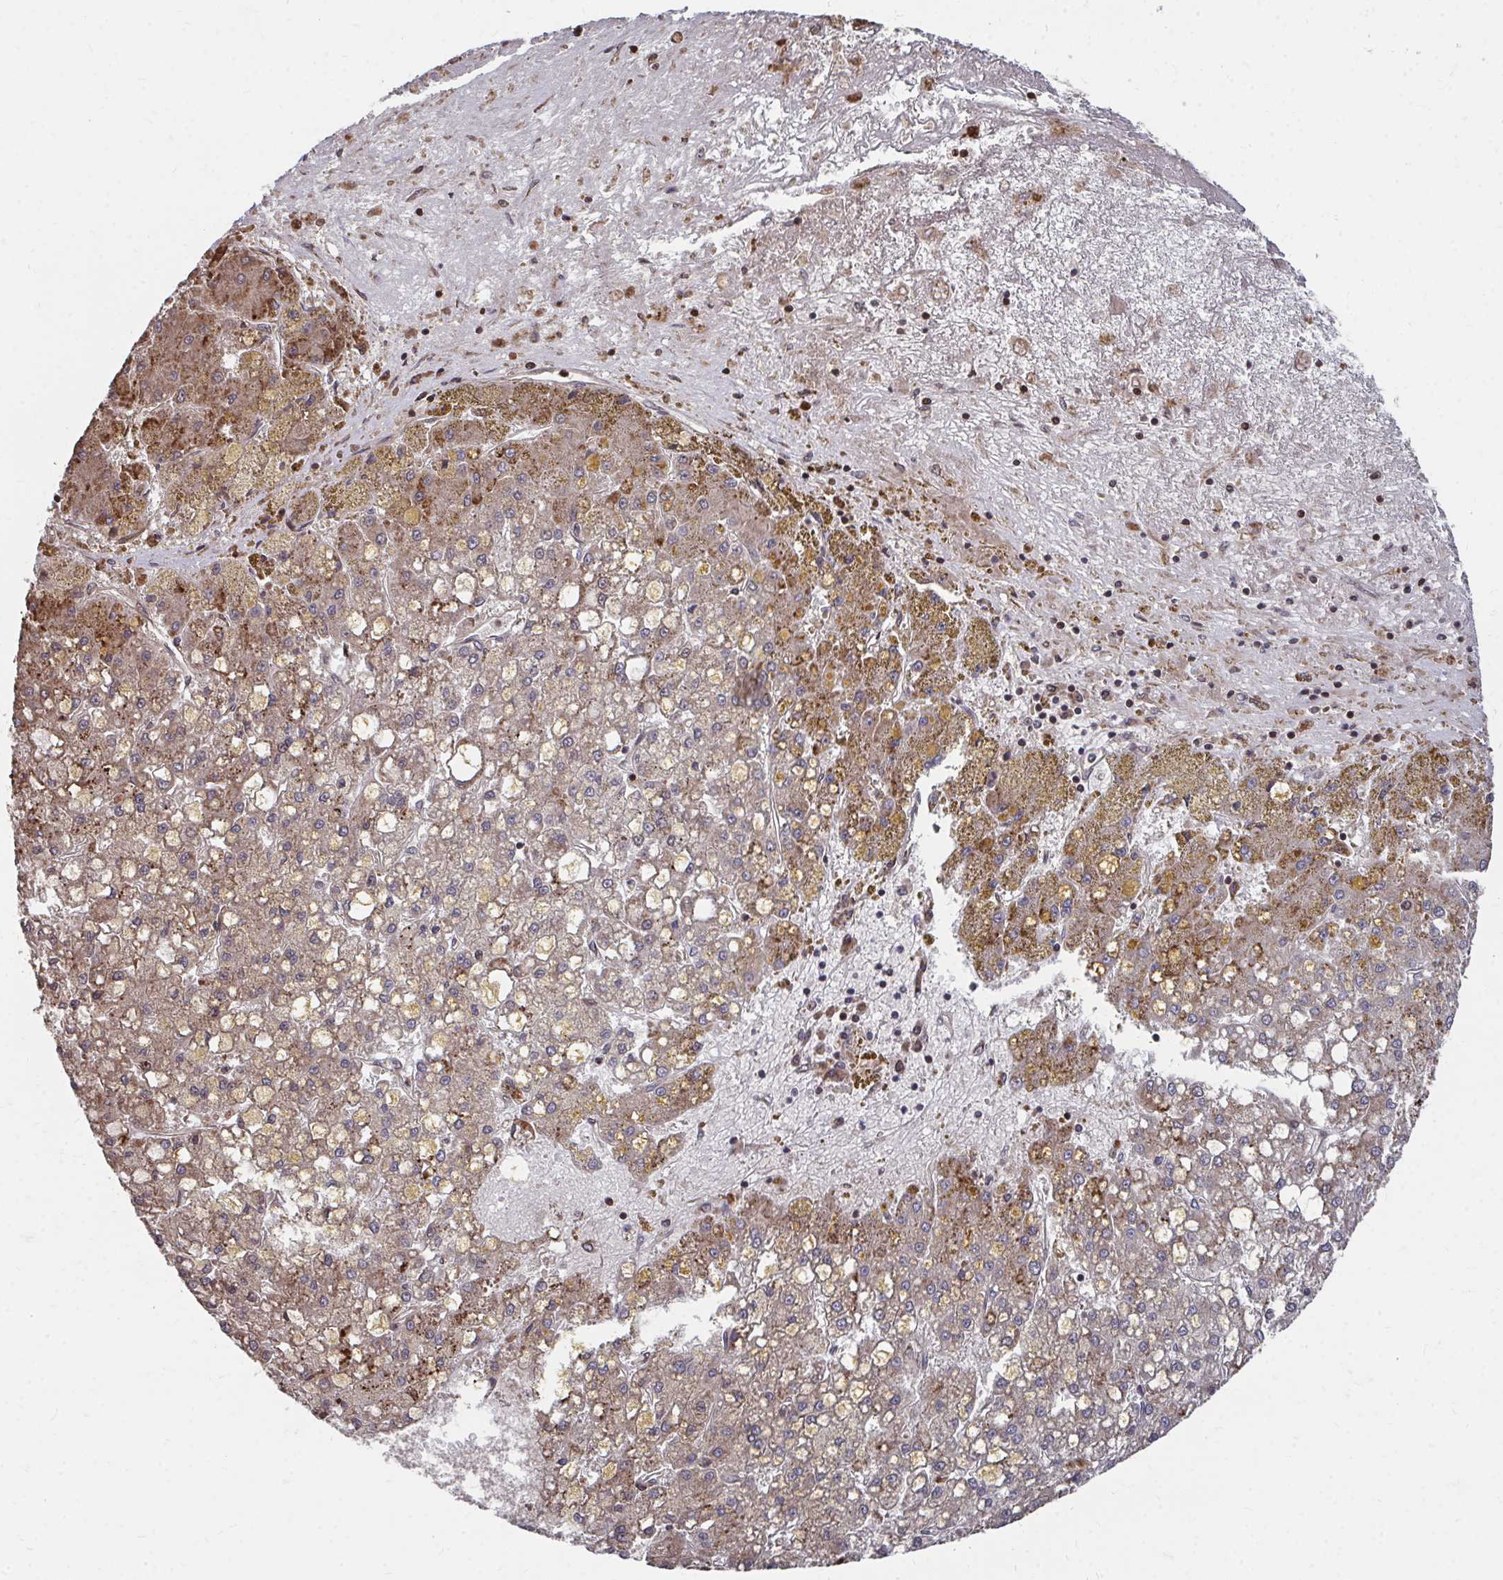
{"staining": {"intensity": "moderate", "quantity": "25%-75%", "location": "cytoplasmic/membranous"}, "tissue": "liver cancer", "cell_type": "Tumor cells", "image_type": "cancer", "snomed": [{"axis": "morphology", "description": "Carcinoma, Hepatocellular, NOS"}, {"axis": "topography", "description": "Liver"}], "caption": "This micrograph demonstrates IHC staining of hepatocellular carcinoma (liver), with medium moderate cytoplasmic/membranous staining in about 25%-75% of tumor cells.", "gene": "FAM89A", "patient": {"sex": "male", "age": 67}}